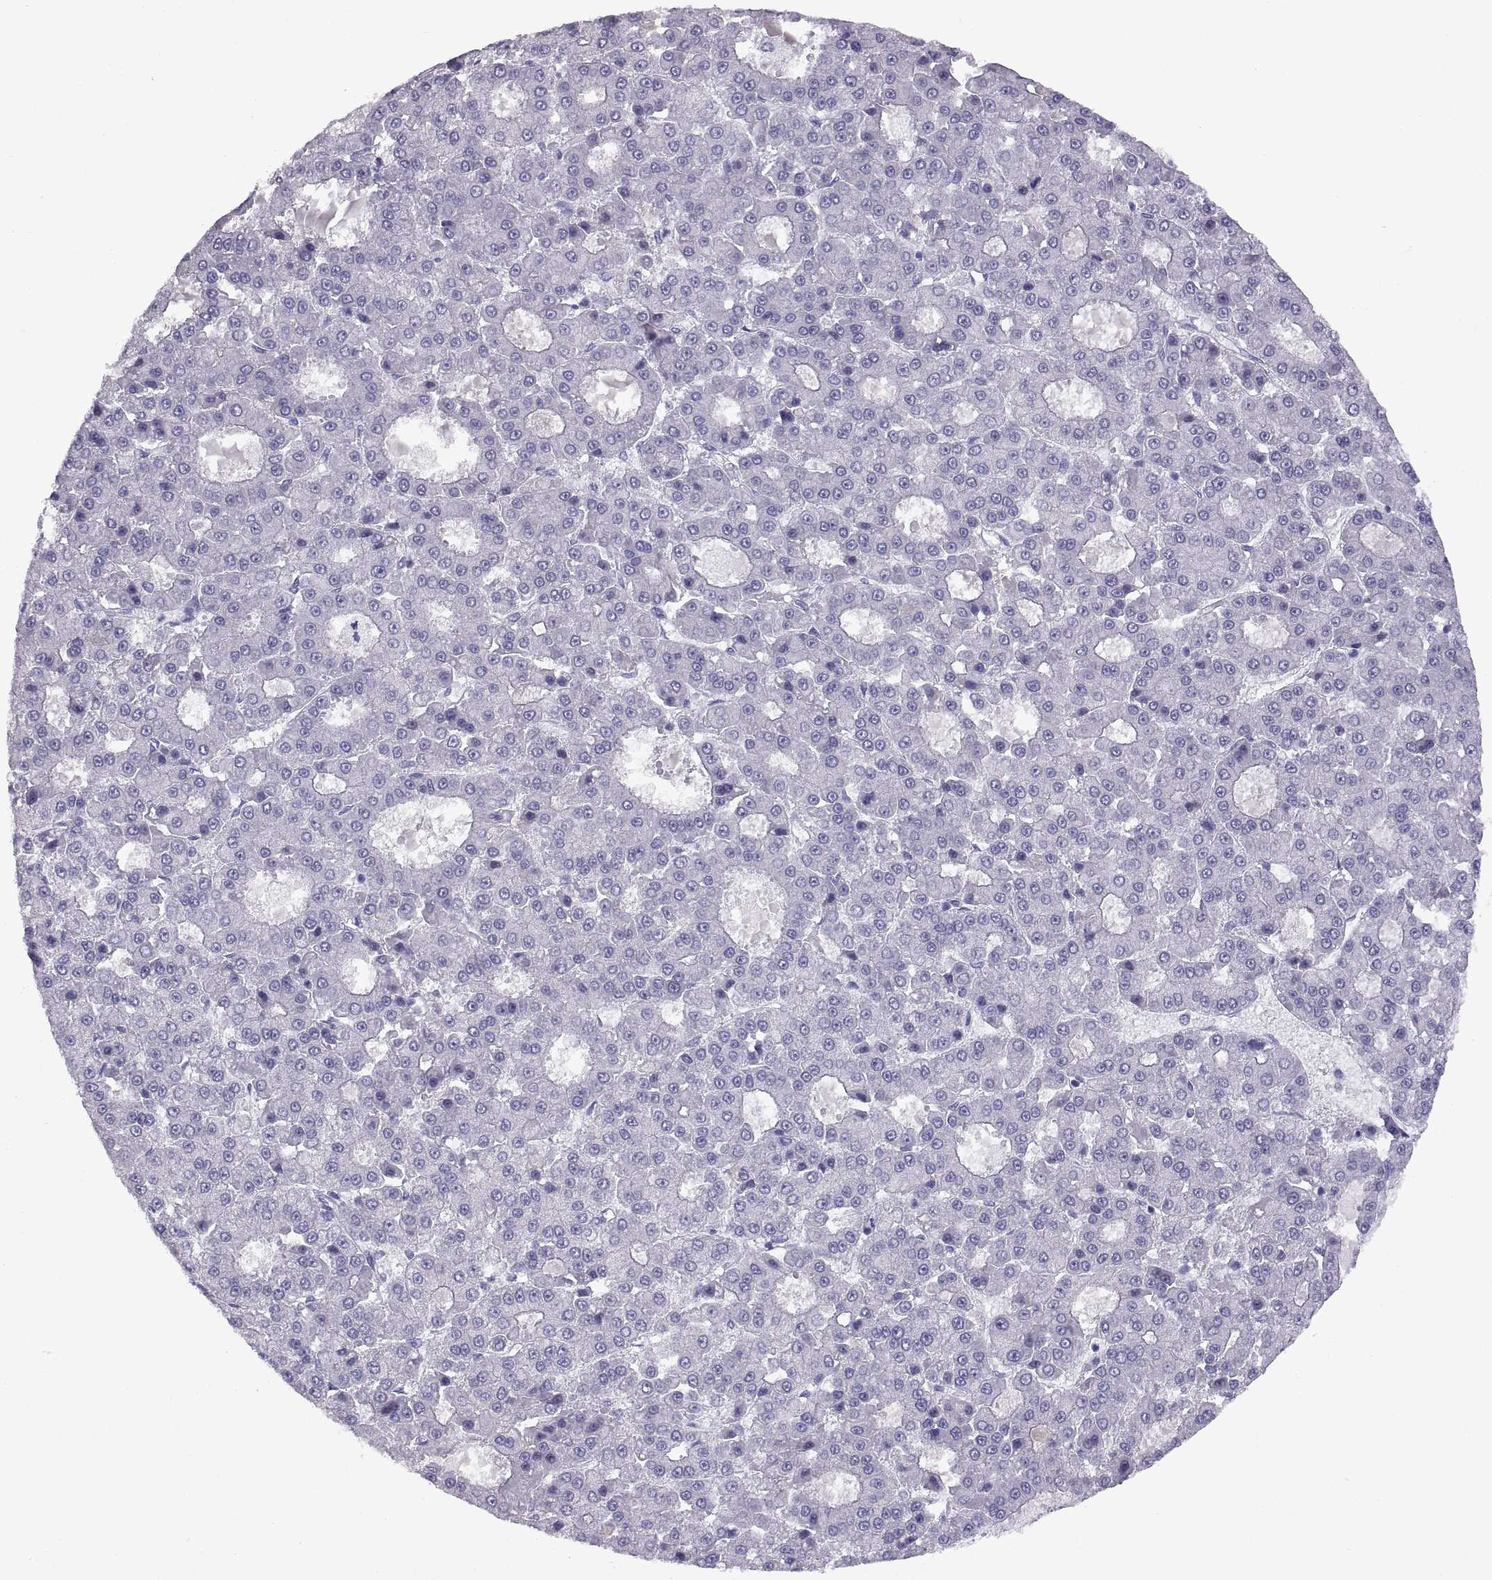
{"staining": {"intensity": "negative", "quantity": "none", "location": "none"}, "tissue": "liver cancer", "cell_type": "Tumor cells", "image_type": "cancer", "snomed": [{"axis": "morphology", "description": "Carcinoma, Hepatocellular, NOS"}, {"axis": "topography", "description": "Liver"}], "caption": "A micrograph of liver cancer (hepatocellular carcinoma) stained for a protein exhibits no brown staining in tumor cells.", "gene": "RGS20", "patient": {"sex": "male", "age": 70}}